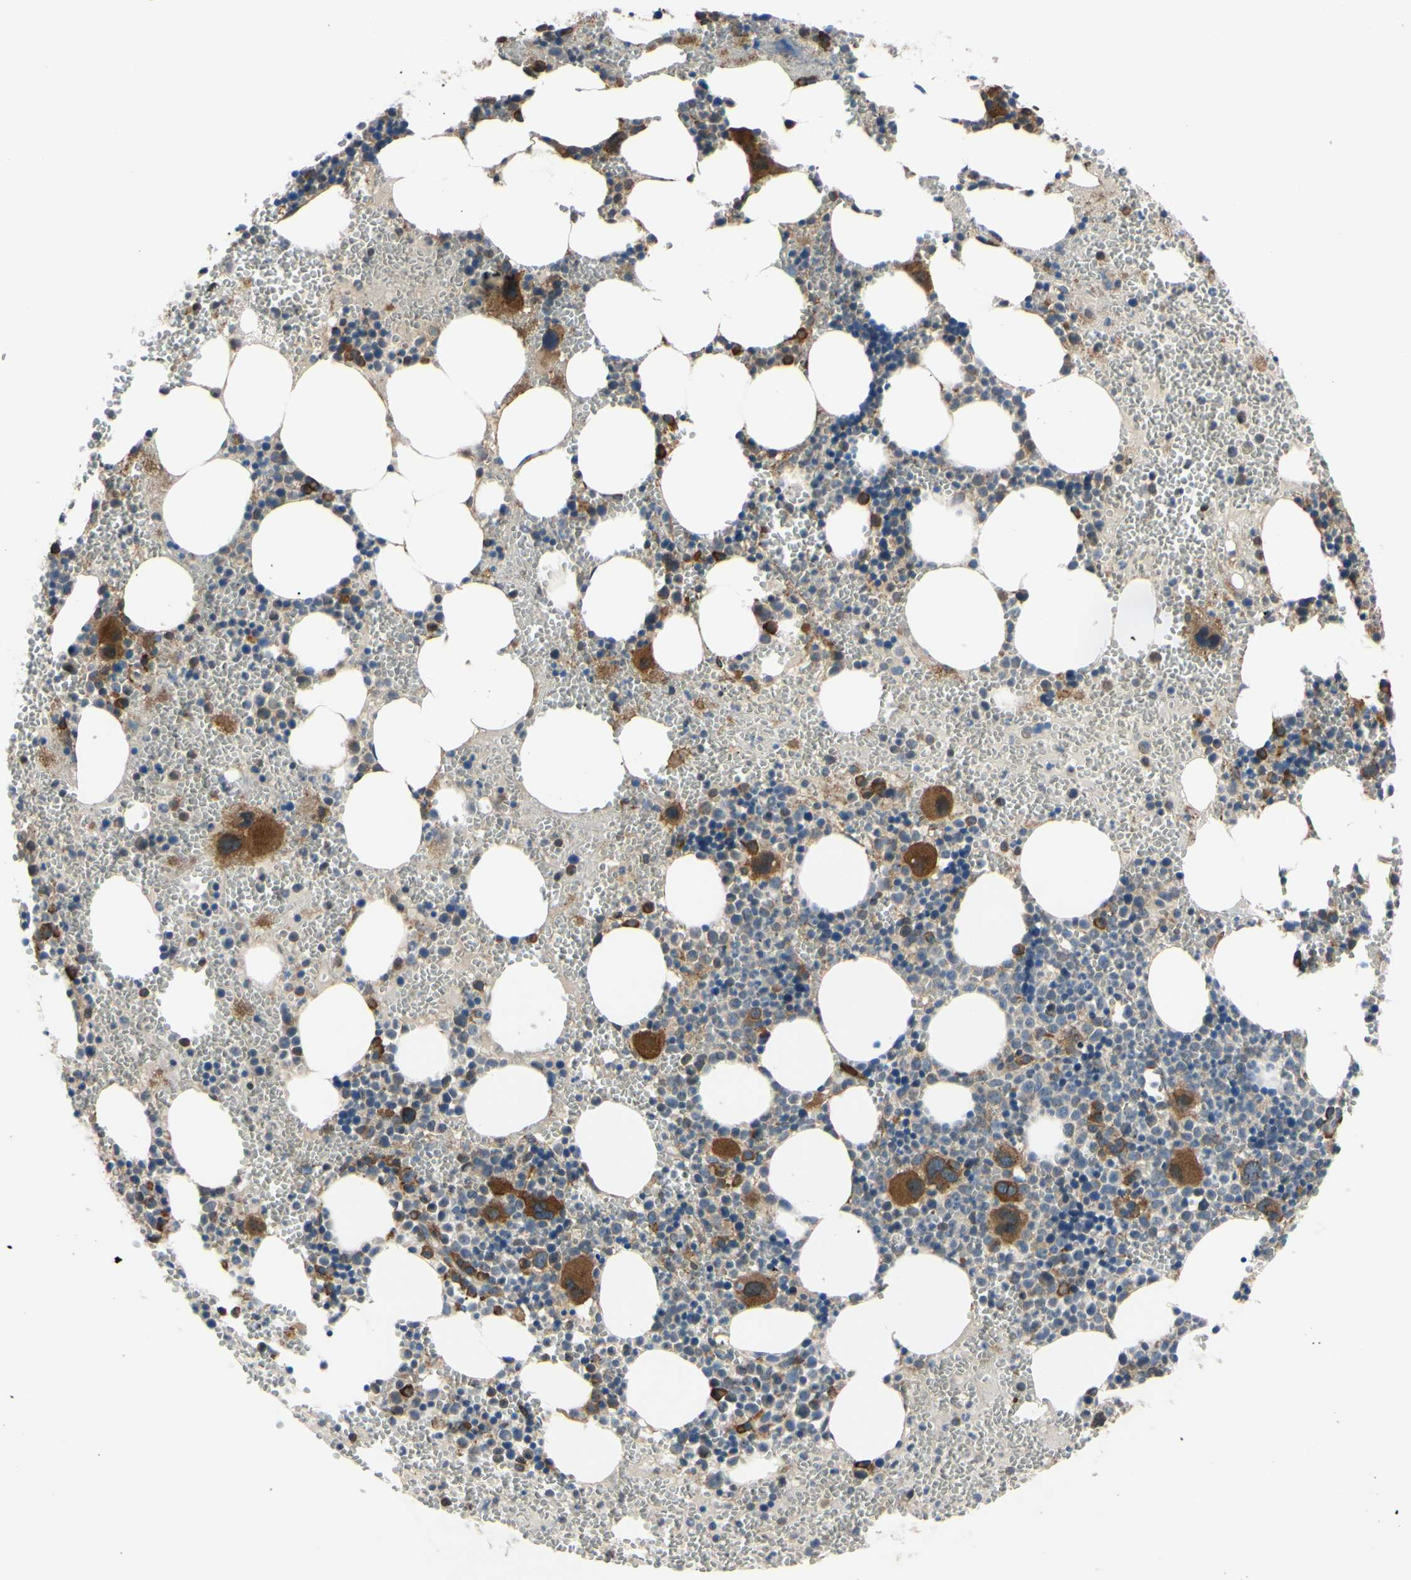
{"staining": {"intensity": "strong", "quantity": "<25%", "location": "cytoplasmic/membranous"}, "tissue": "bone marrow", "cell_type": "Hematopoietic cells", "image_type": "normal", "snomed": [{"axis": "morphology", "description": "Normal tissue, NOS"}, {"axis": "morphology", "description": "Inflammation, NOS"}, {"axis": "topography", "description": "Bone marrow"}], "caption": "Protein staining shows strong cytoplasmic/membranous staining in about <25% of hematopoietic cells in unremarkable bone marrow.", "gene": "BMF", "patient": {"sex": "female", "age": 76}}